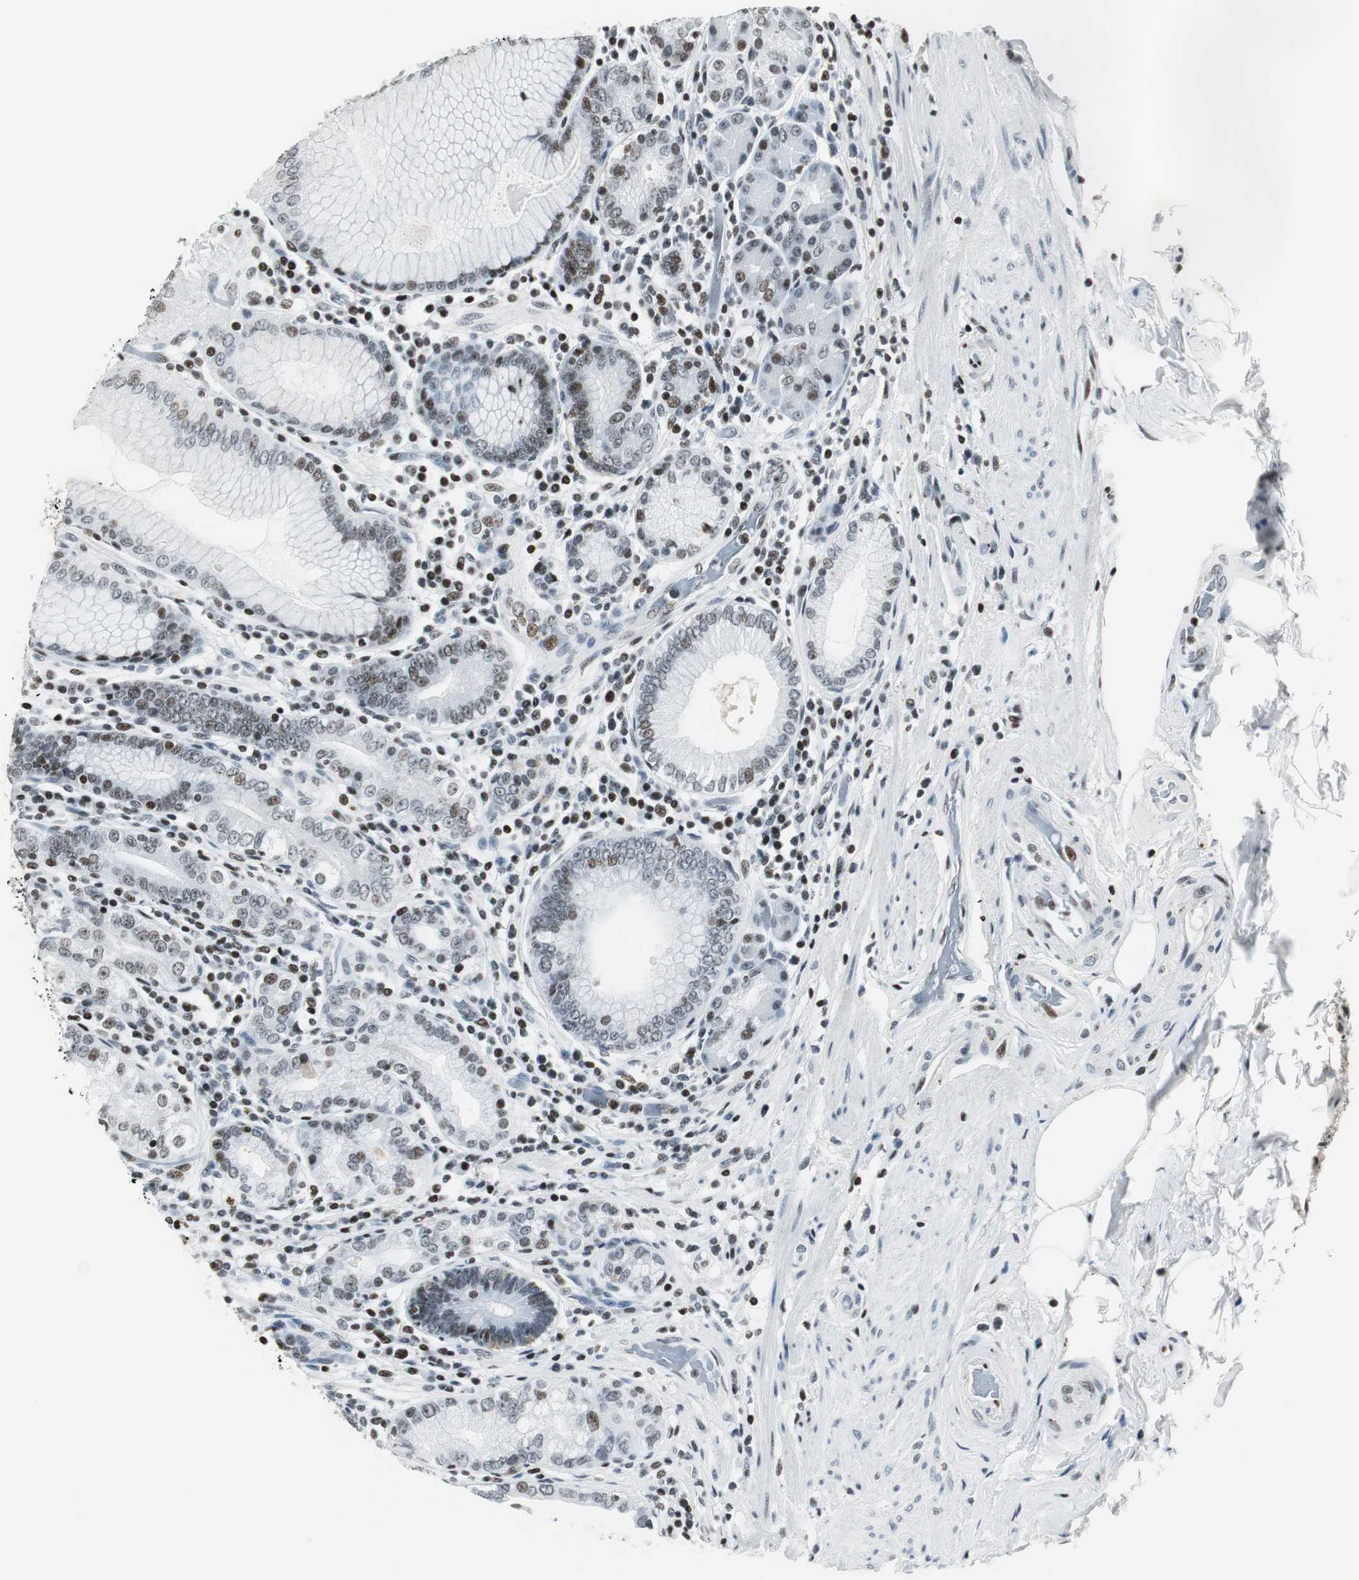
{"staining": {"intensity": "weak", "quantity": "25%-75%", "location": "nuclear"}, "tissue": "stomach", "cell_type": "Glandular cells", "image_type": "normal", "snomed": [{"axis": "morphology", "description": "Normal tissue, NOS"}, {"axis": "topography", "description": "Stomach, lower"}], "caption": "This image exhibits immunohistochemistry (IHC) staining of benign human stomach, with low weak nuclear staining in approximately 25%-75% of glandular cells.", "gene": "RBBP4", "patient": {"sex": "female", "age": 76}}